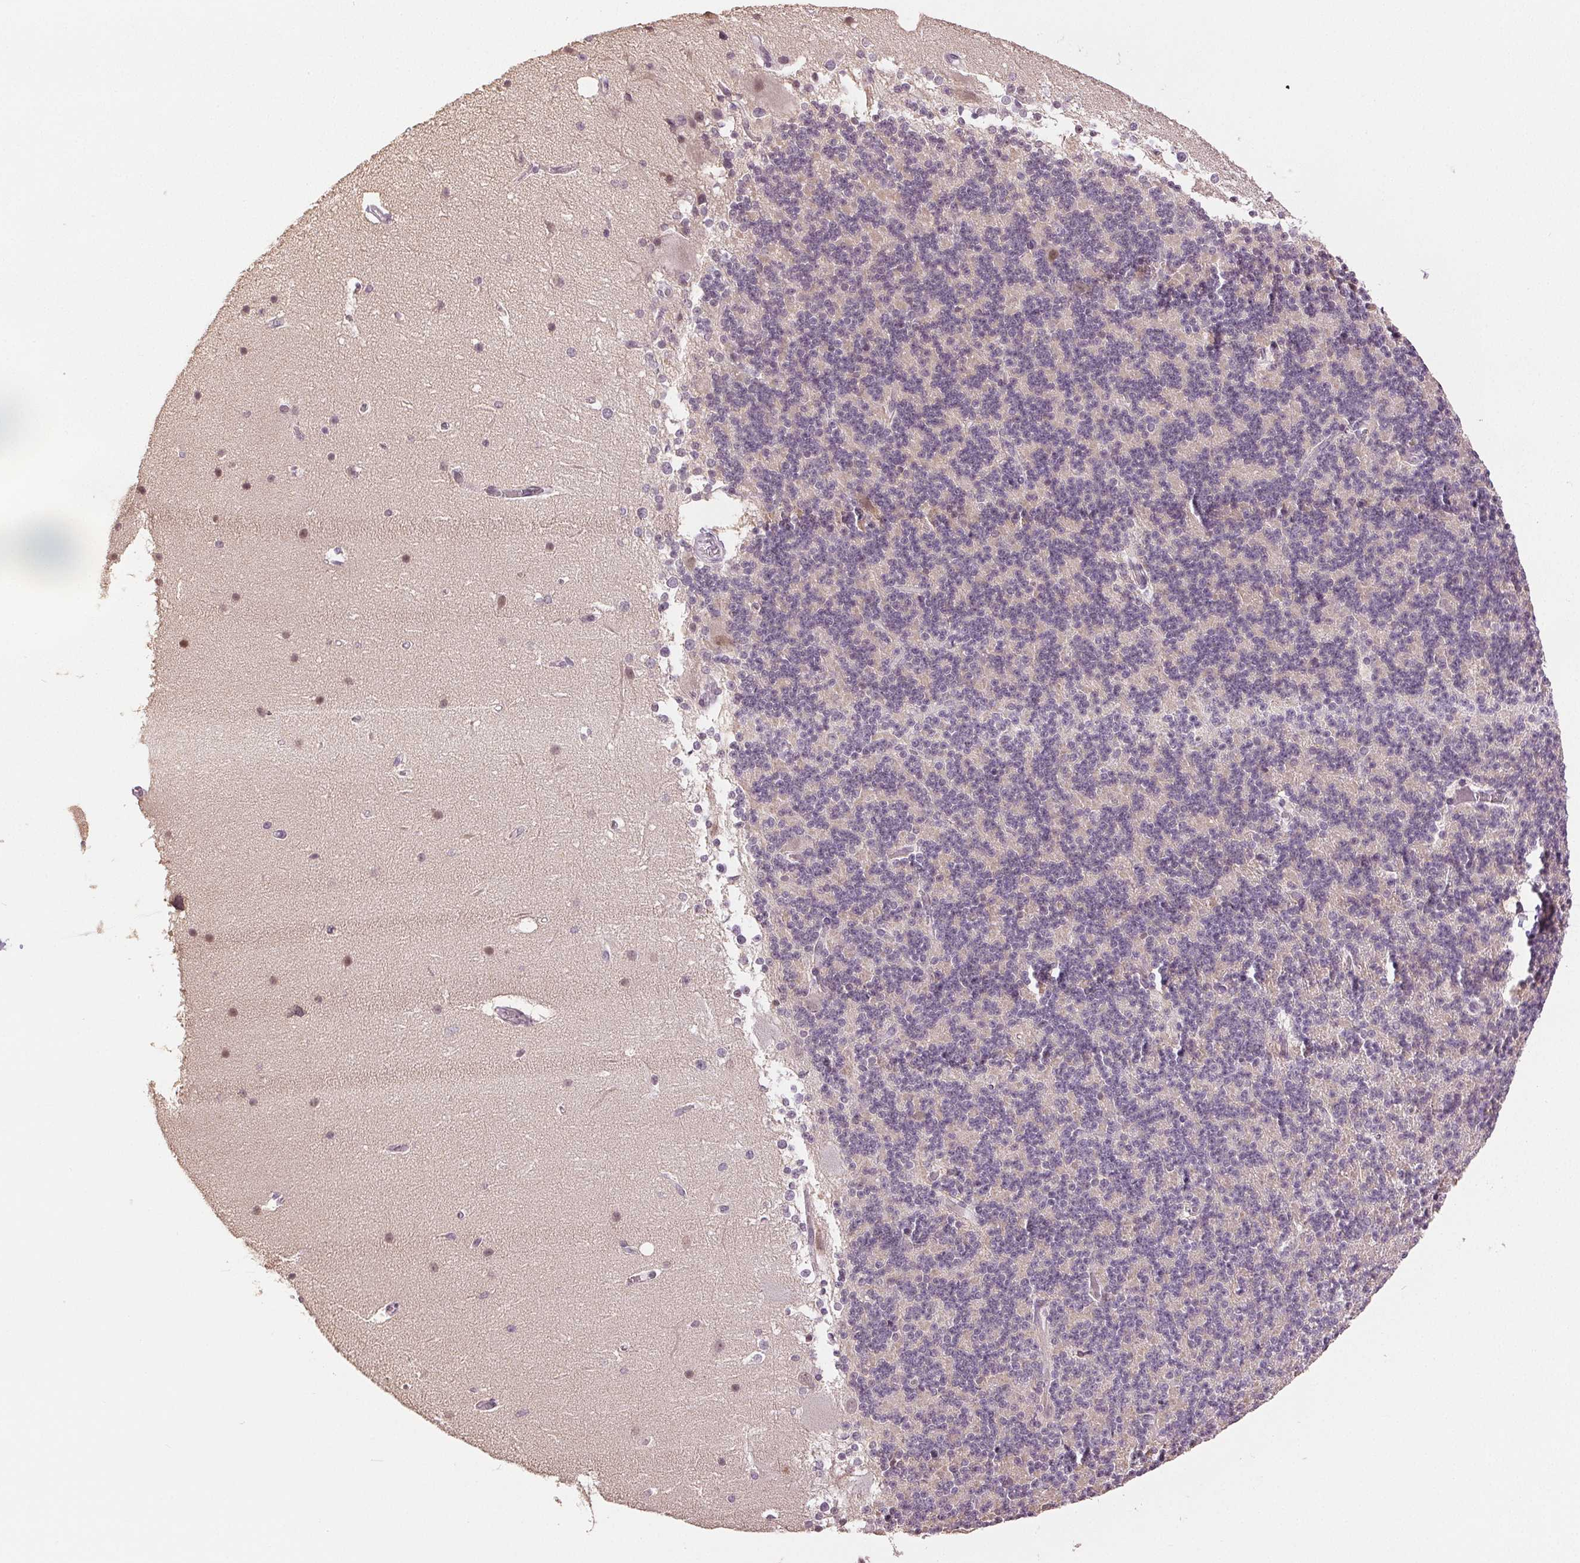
{"staining": {"intensity": "negative", "quantity": "none", "location": "none"}, "tissue": "cerebellum", "cell_type": "Cells in granular layer", "image_type": "normal", "snomed": [{"axis": "morphology", "description": "Normal tissue, NOS"}, {"axis": "topography", "description": "Cerebellum"}], "caption": "Immunohistochemistry (IHC) image of benign cerebellum: cerebellum stained with DAB demonstrates no significant protein staining in cells in granular layer.", "gene": "PLCB1", "patient": {"sex": "female", "age": 19}}